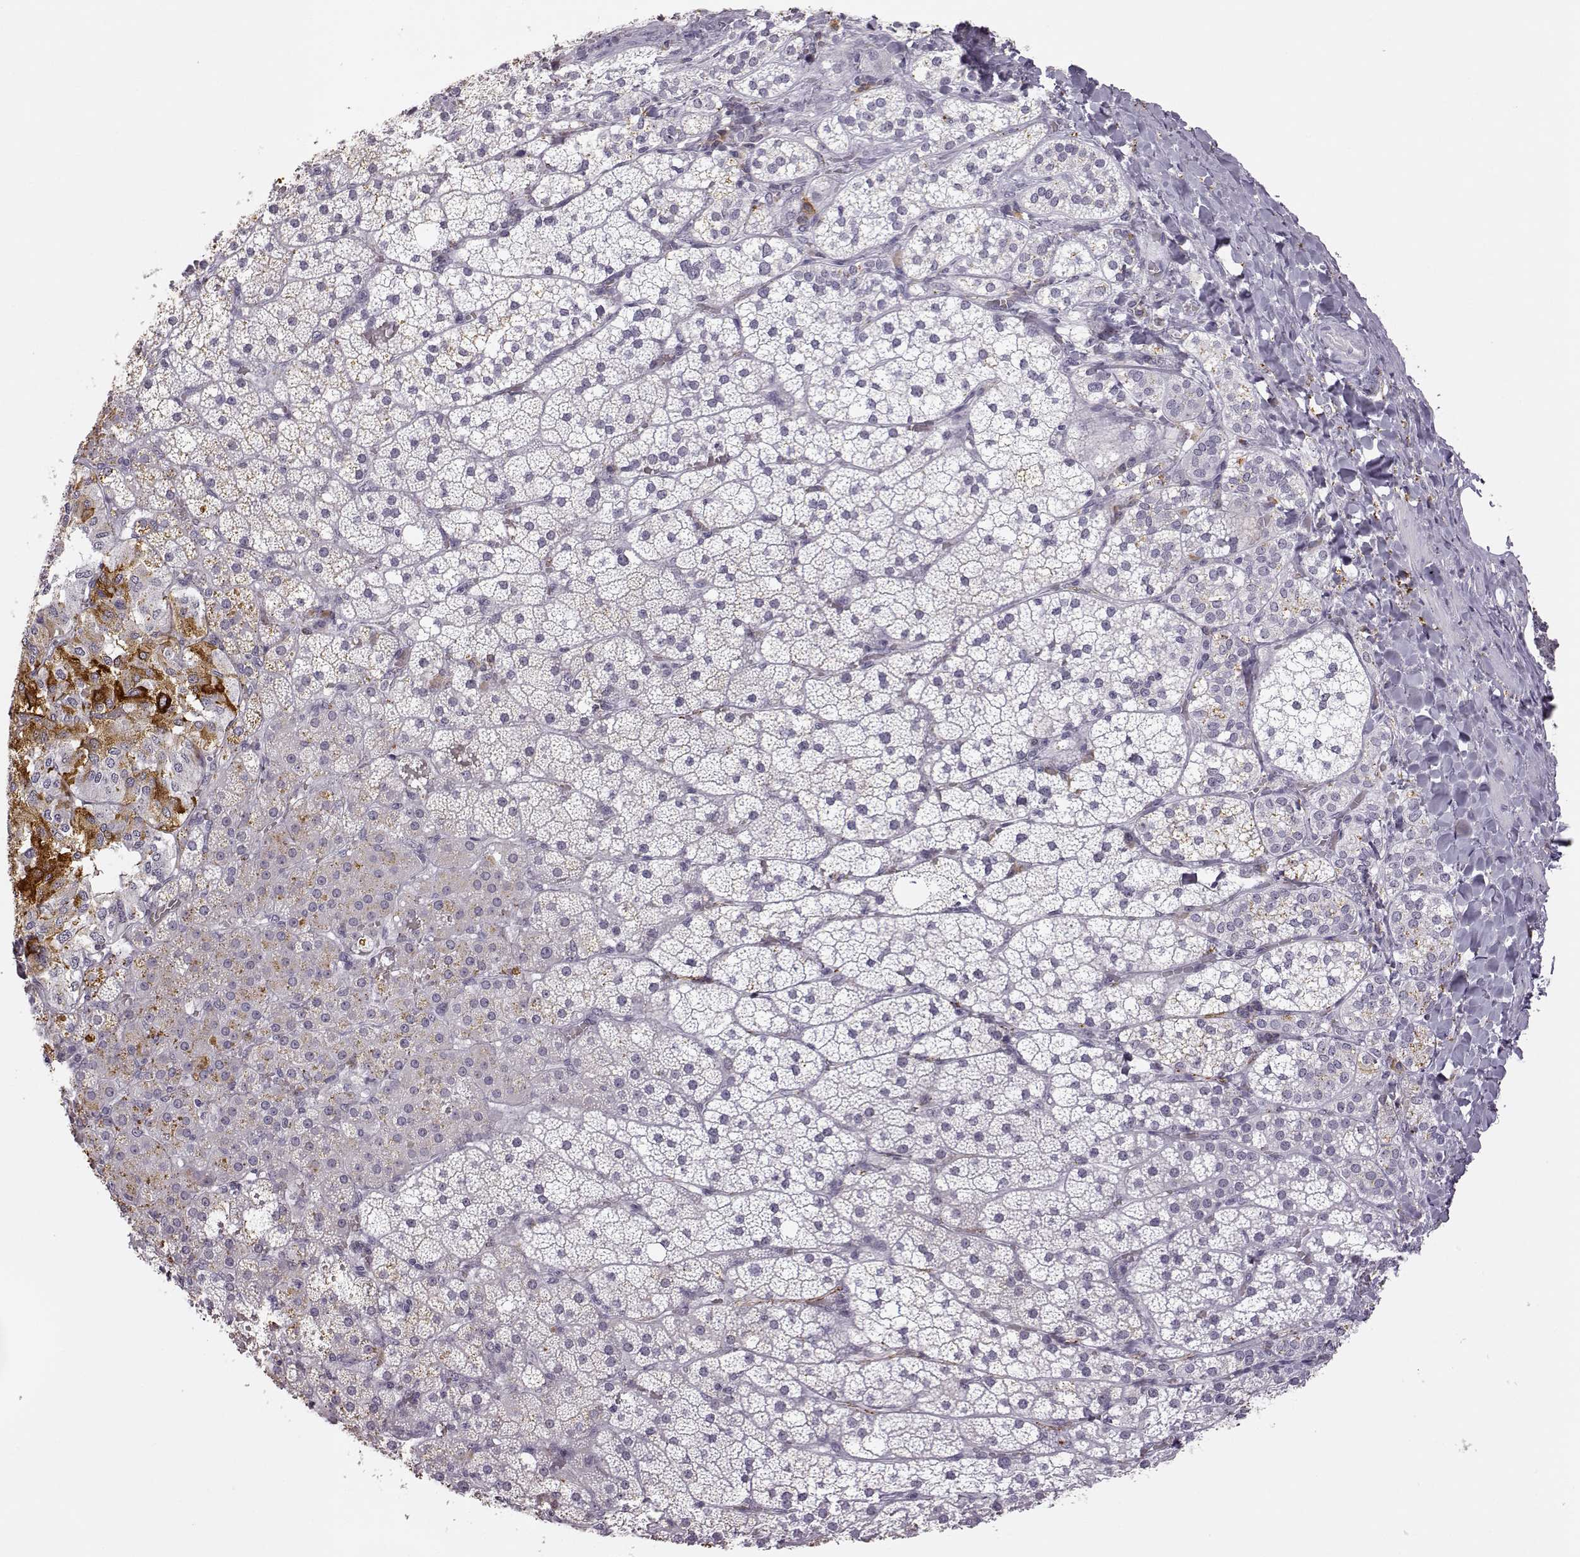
{"staining": {"intensity": "strong", "quantity": "<25%", "location": "cytoplasmic/membranous"}, "tissue": "adrenal gland", "cell_type": "Glandular cells", "image_type": "normal", "snomed": [{"axis": "morphology", "description": "Normal tissue, NOS"}, {"axis": "topography", "description": "Adrenal gland"}], "caption": "This is a histology image of immunohistochemistry (IHC) staining of benign adrenal gland, which shows strong staining in the cytoplasmic/membranous of glandular cells.", "gene": "VGF", "patient": {"sex": "male", "age": 53}}